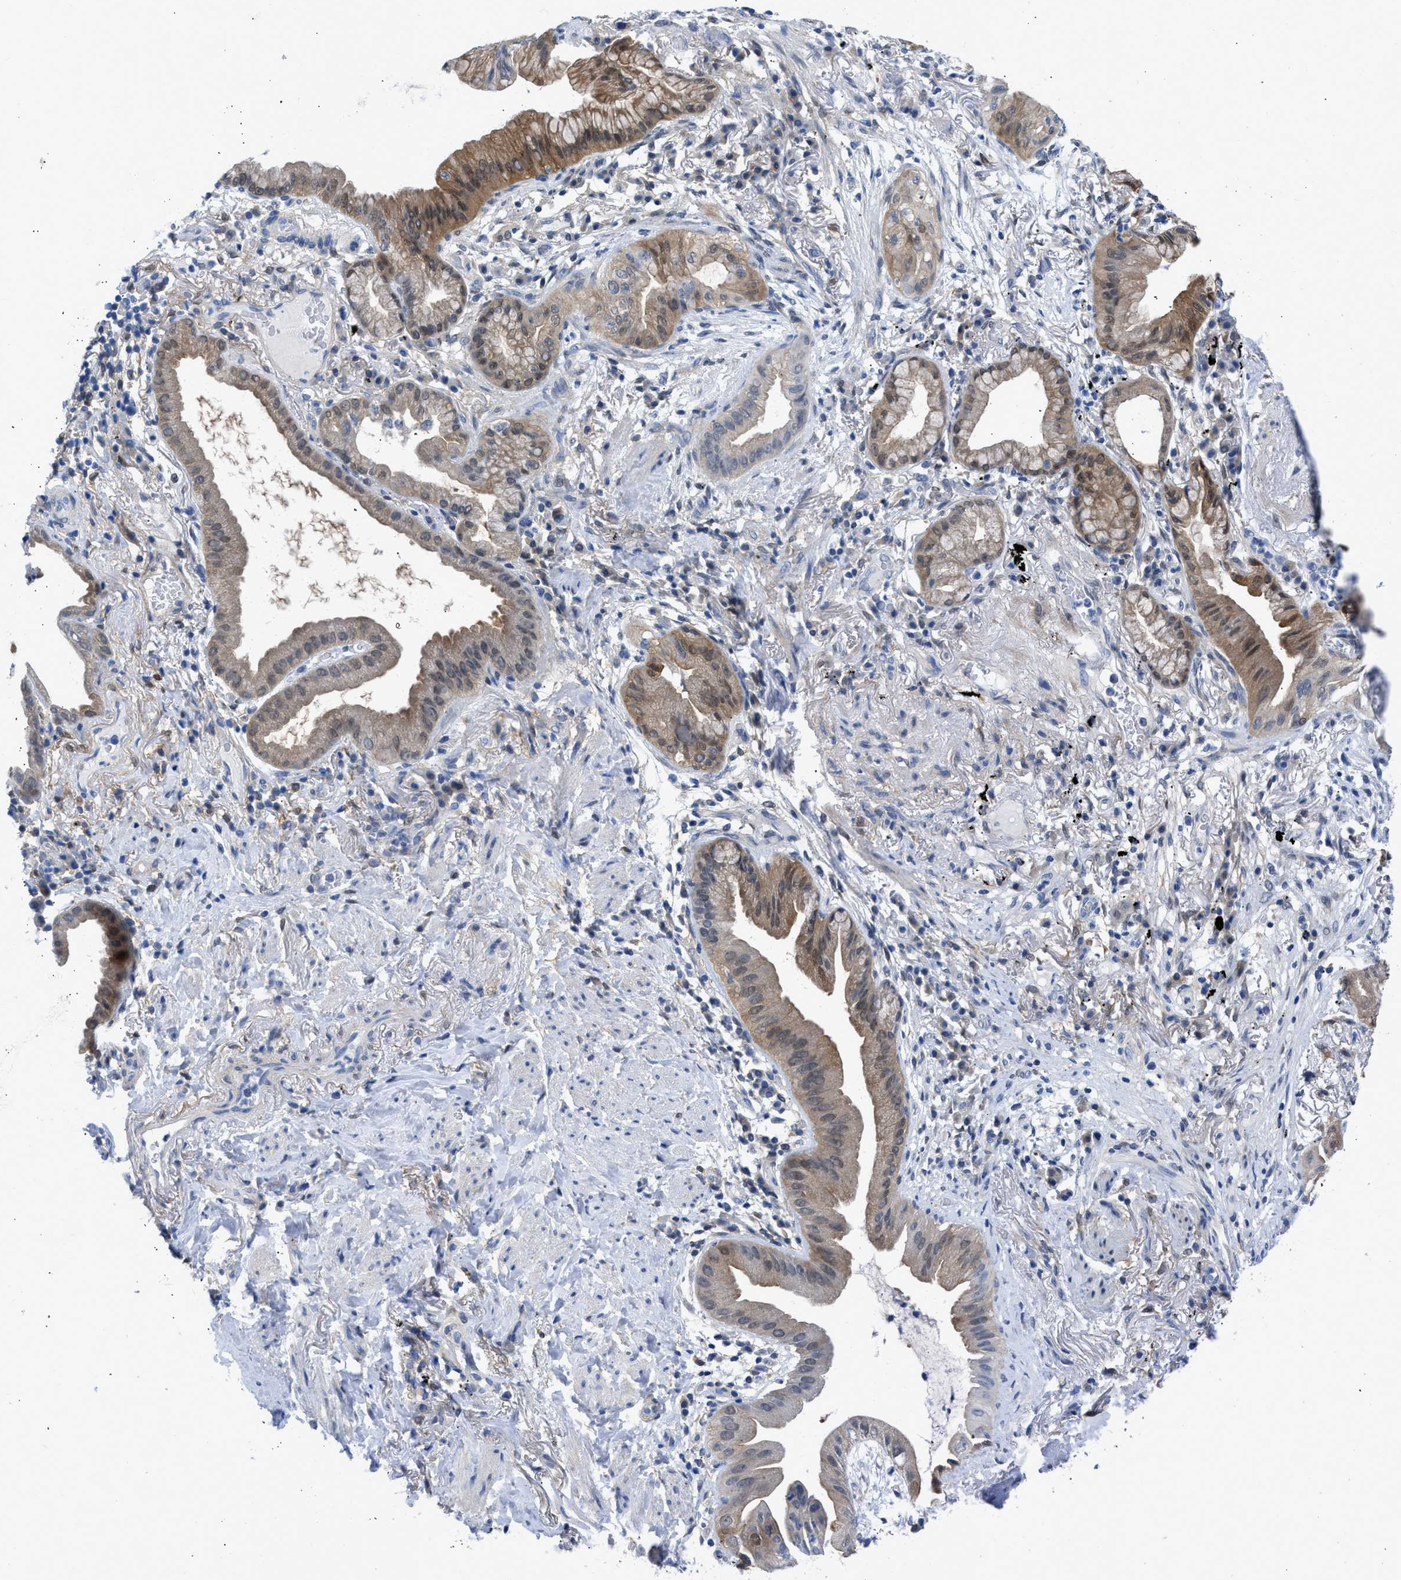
{"staining": {"intensity": "moderate", "quantity": "25%-75%", "location": "cytoplasmic/membranous,nuclear"}, "tissue": "lung cancer", "cell_type": "Tumor cells", "image_type": "cancer", "snomed": [{"axis": "morphology", "description": "Normal tissue, NOS"}, {"axis": "morphology", "description": "Adenocarcinoma, NOS"}, {"axis": "topography", "description": "Bronchus"}, {"axis": "topography", "description": "Lung"}], "caption": "Lung cancer (adenocarcinoma) stained with immunohistochemistry (IHC) reveals moderate cytoplasmic/membranous and nuclear positivity in approximately 25%-75% of tumor cells.", "gene": "CBR1", "patient": {"sex": "female", "age": 70}}